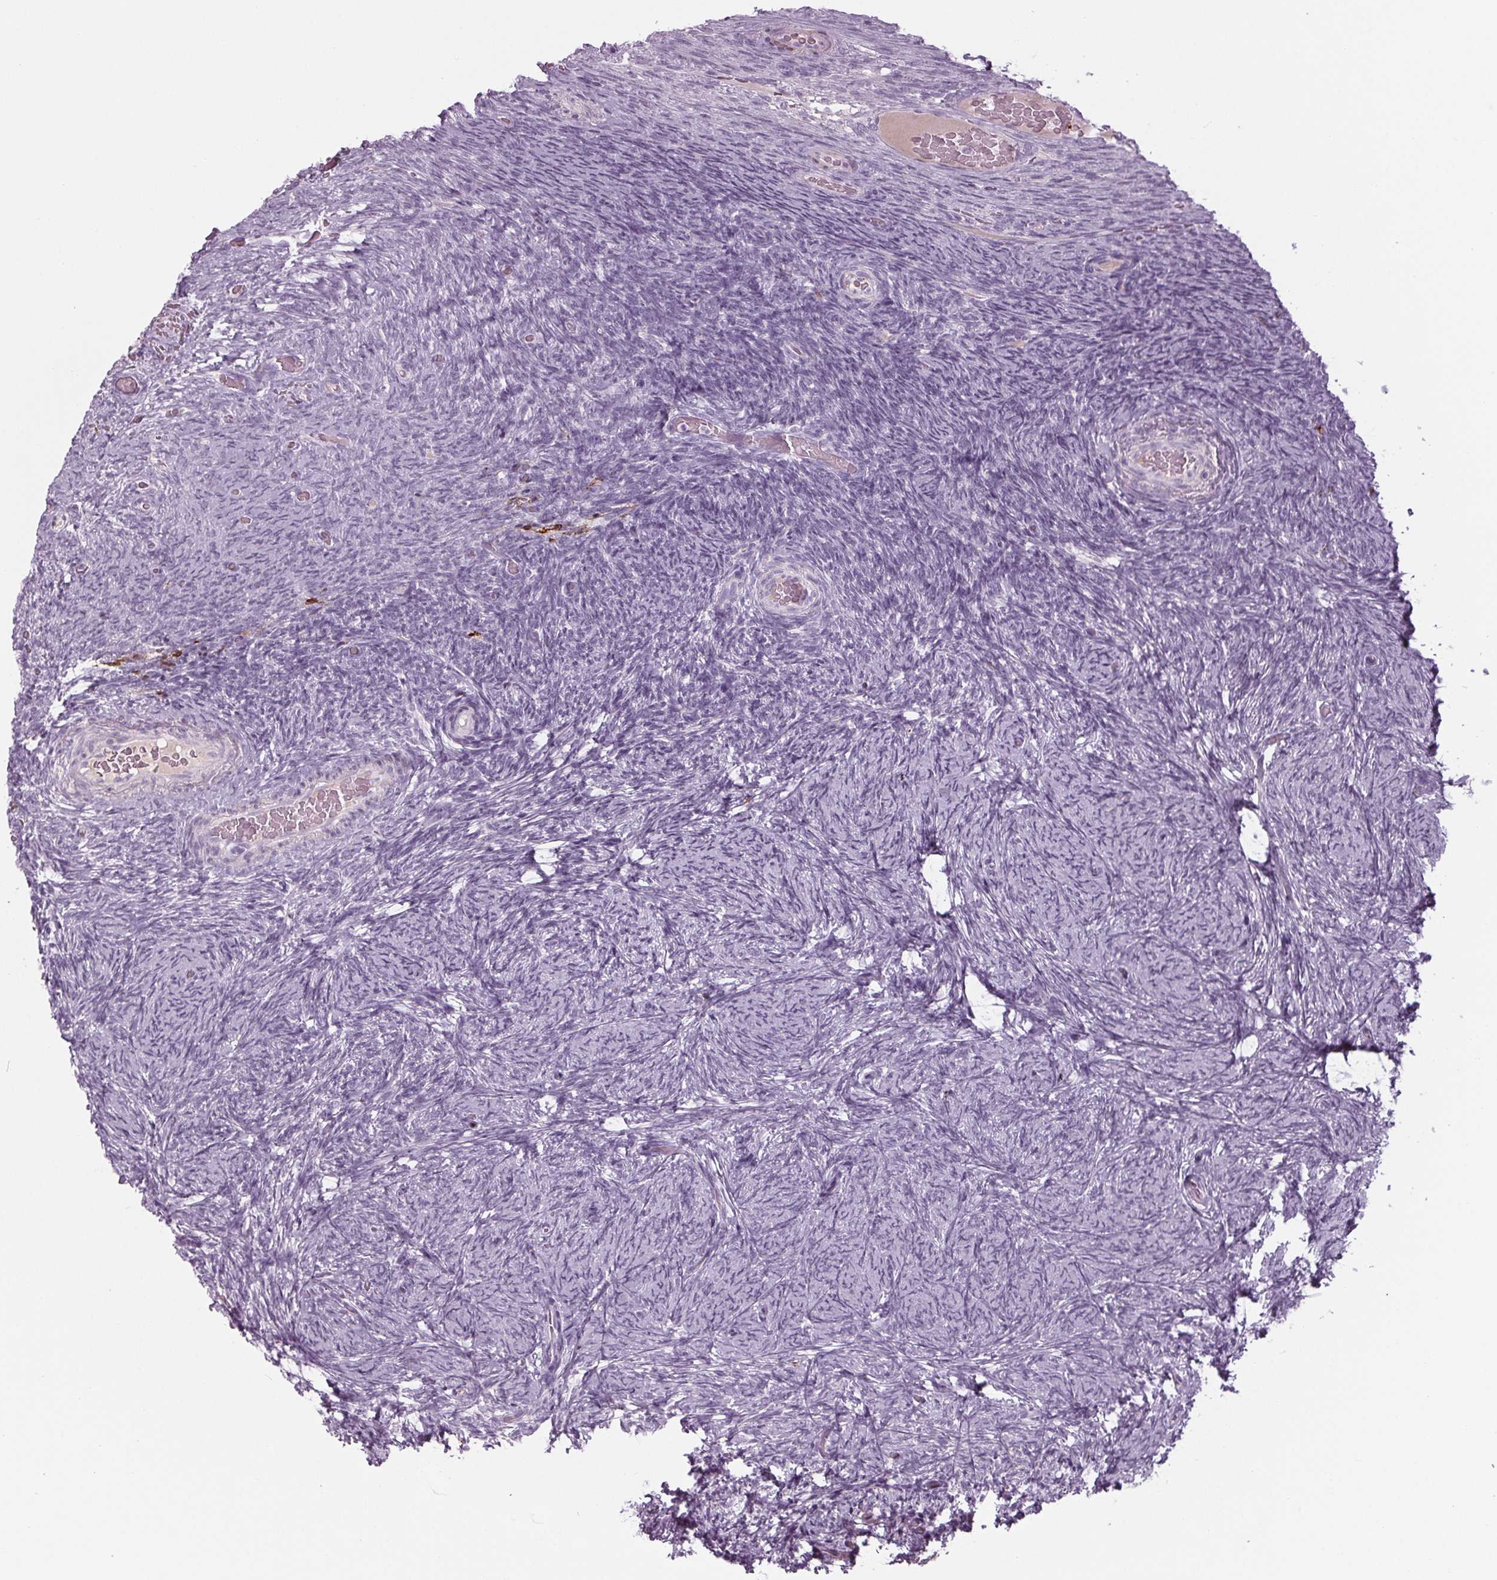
{"staining": {"intensity": "negative", "quantity": "none", "location": "none"}, "tissue": "ovary", "cell_type": "Ovarian stroma cells", "image_type": "normal", "snomed": [{"axis": "morphology", "description": "Normal tissue, NOS"}, {"axis": "topography", "description": "Ovary"}], "caption": "A high-resolution photomicrograph shows IHC staining of benign ovary, which demonstrates no significant positivity in ovarian stroma cells.", "gene": "CYP3A43", "patient": {"sex": "female", "age": 34}}